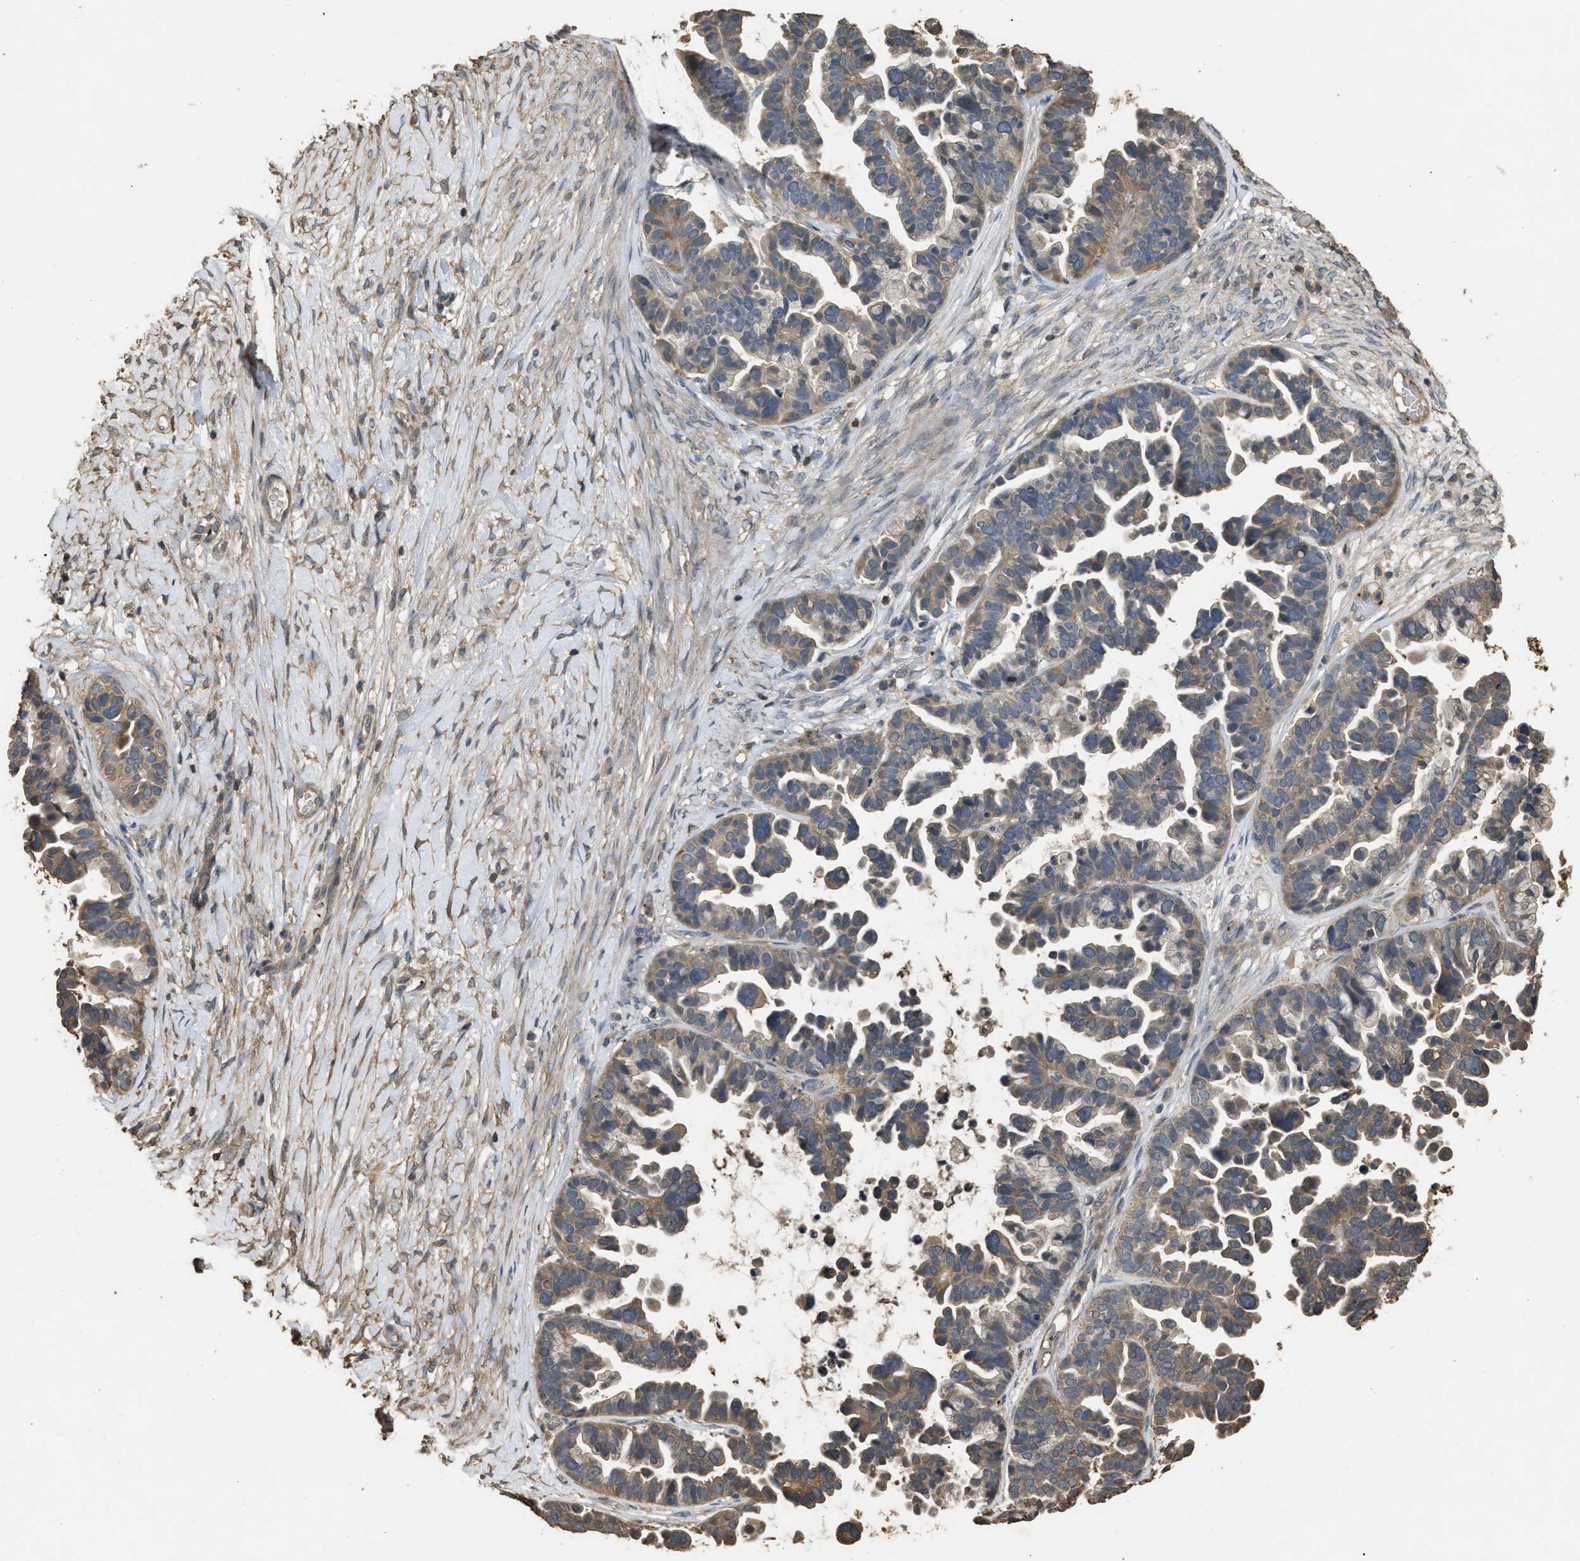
{"staining": {"intensity": "weak", "quantity": ">75%", "location": "cytoplasmic/membranous"}, "tissue": "ovarian cancer", "cell_type": "Tumor cells", "image_type": "cancer", "snomed": [{"axis": "morphology", "description": "Cystadenocarcinoma, serous, NOS"}, {"axis": "topography", "description": "Ovary"}], "caption": "A brown stain shows weak cytoplasmic/membranous positivity of a protein in ovarian cancer tumor cells.", "gene": "ARHGDIA", "patient": {"sex": "female", "age": 56}}